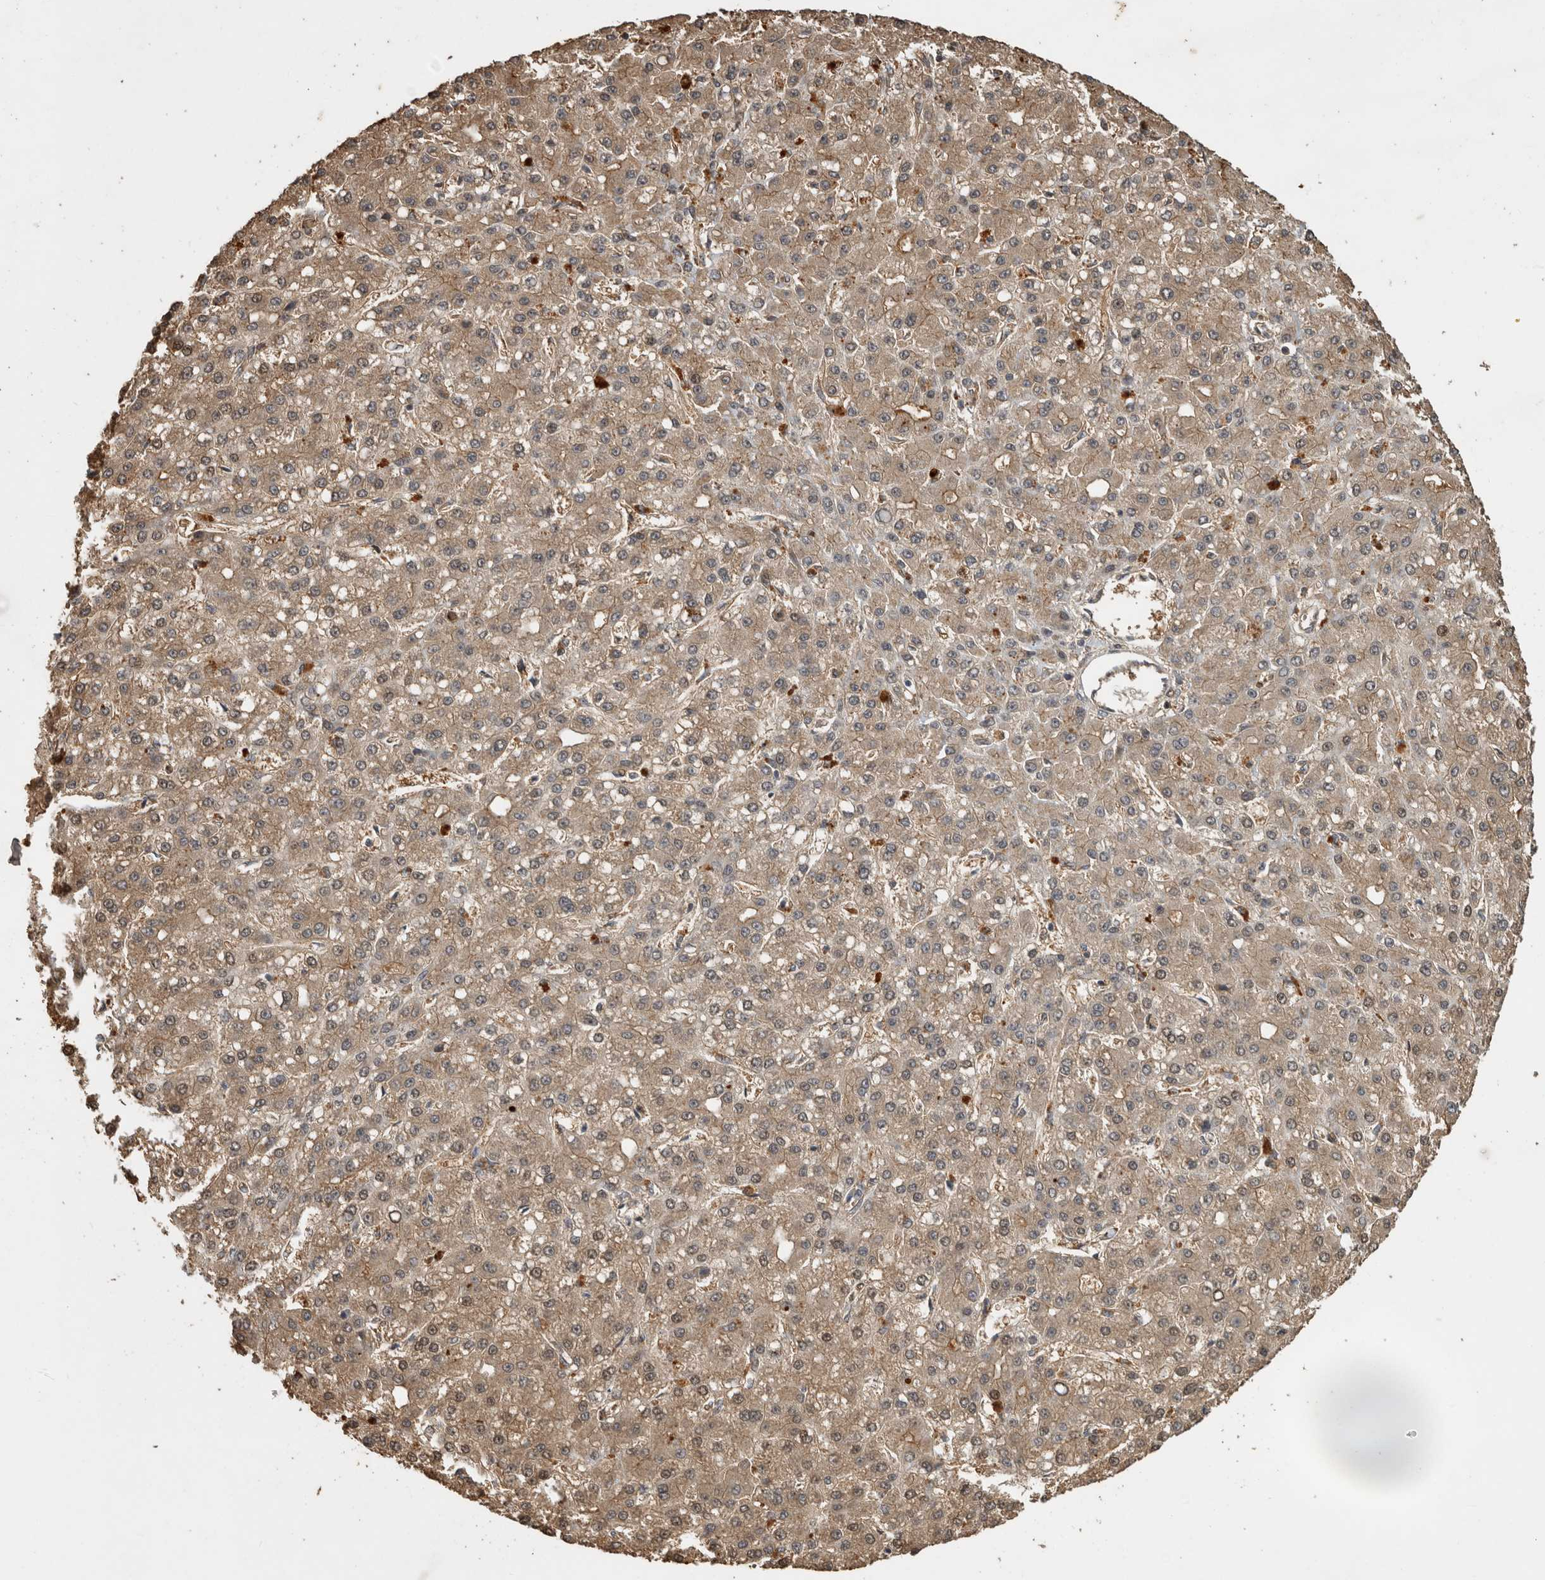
{"staining": {"intensity": "weak", "quantity": ">75%", "location": "cytoplasmic/membranous"}, "tissue": "liver cancer", "cell_type": "Tumor cells", "image_type": "cancer", "snomed": [{"axis": "morphology", "description": "Carcinoma, Hepatocellular, NOS"}, {"axis": "topography", "description": "Liver"}], "caption": "Protein staining demonstrates weak cytoplasmic/membranous expression in approximately >75% of tumor cells in liver cancer.", "gene": "RHPN1", "patient": {"sex": "male", "age": 67}}